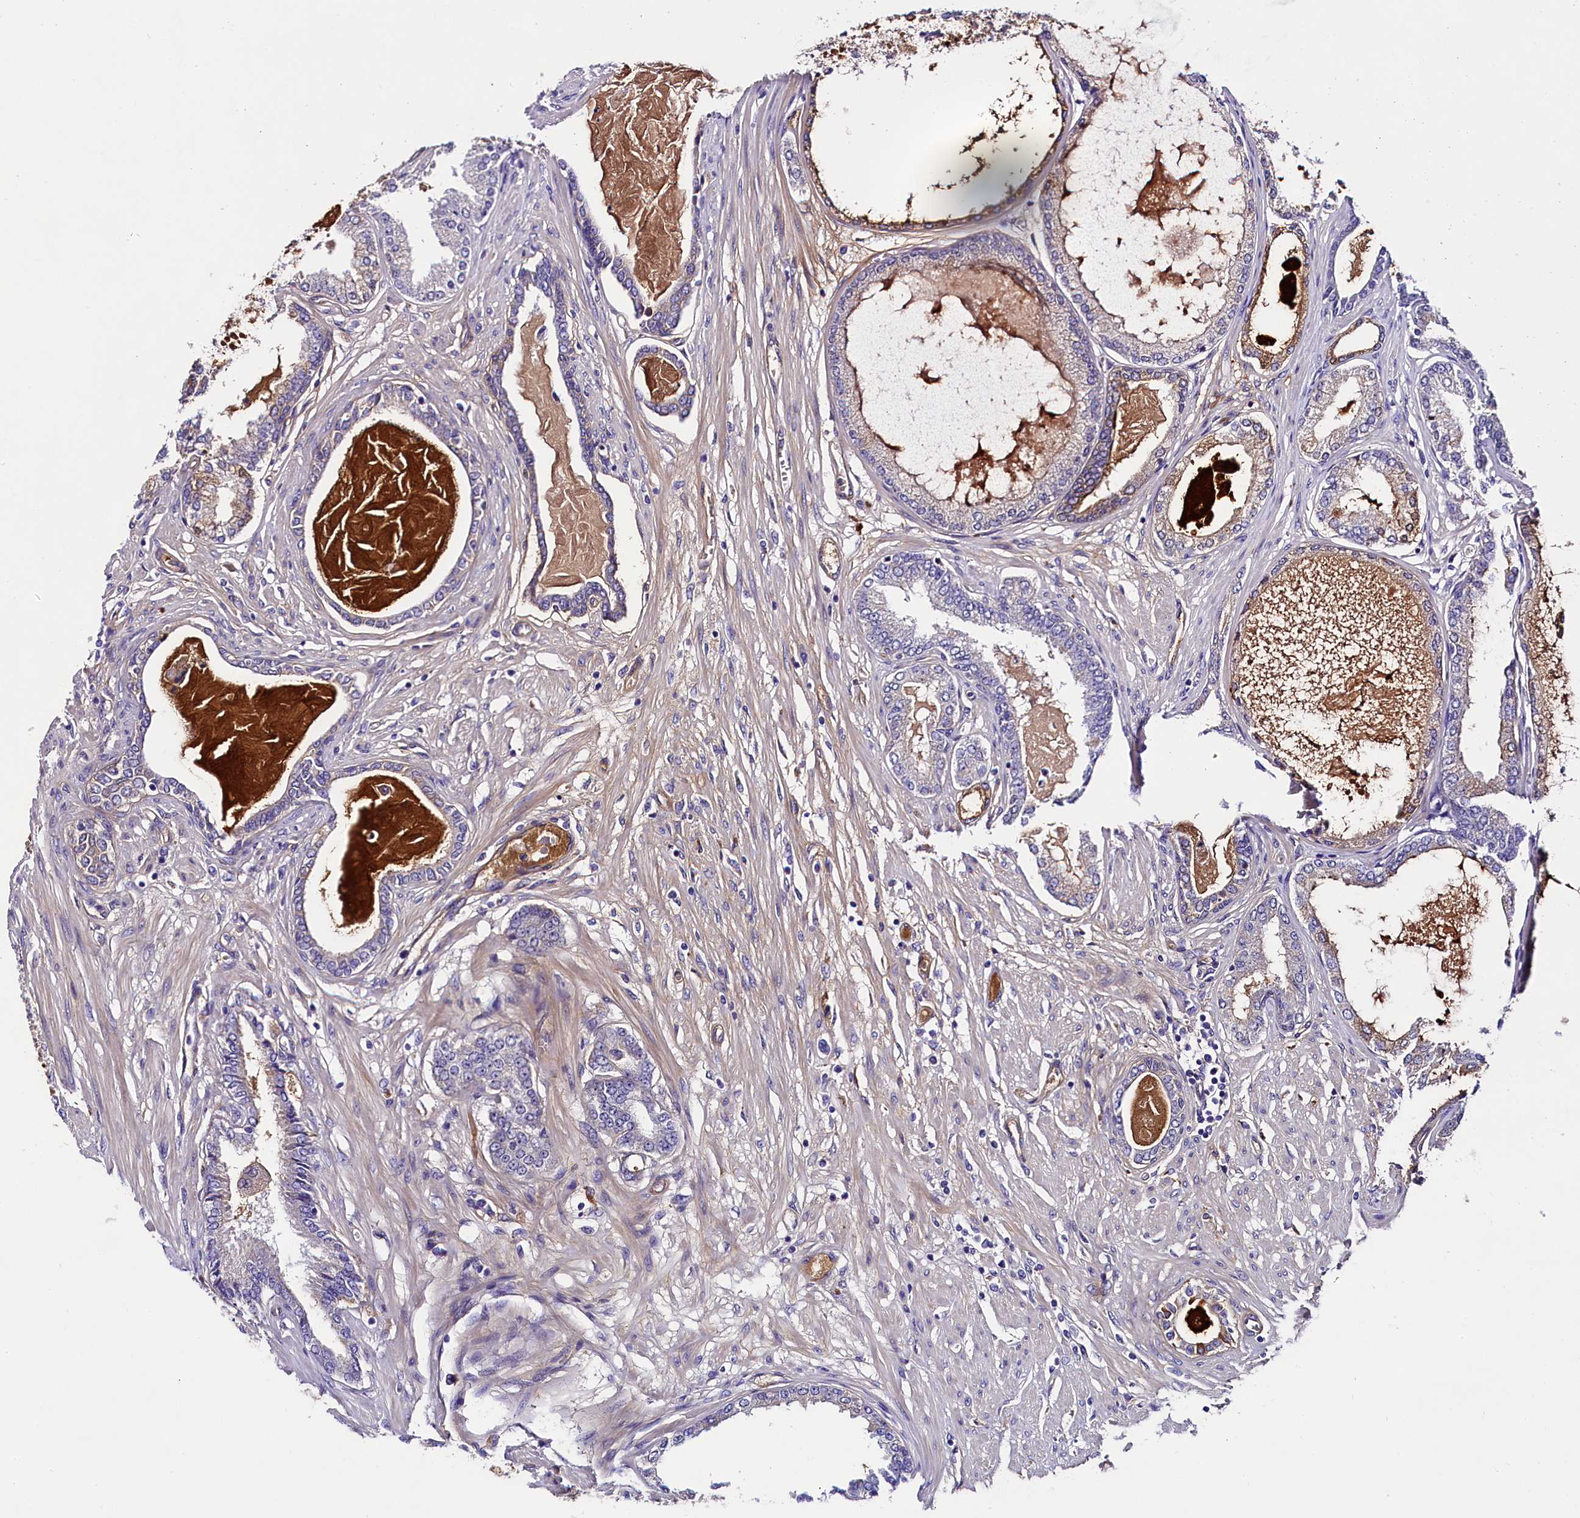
{"staining": {"intensity": "weak", "quantity": "<25%", "location": "cytoplasmic/membranous"}, "tissue": "prostate cancer", "cell_type": "Tumor cells", "image_type": "cancer", "snomed": [{"axis": "morphology", "description": "Adenocarcinoma, Low grade"}, {"axis": "topography", "description": "Prostate"}], "caption": "The photomicrograph shows no staining of tumor cells in low-grade adenocarcinoma (prostate).", "gene": "SOD3", "patient": {"sex": "male", "age": 63}}